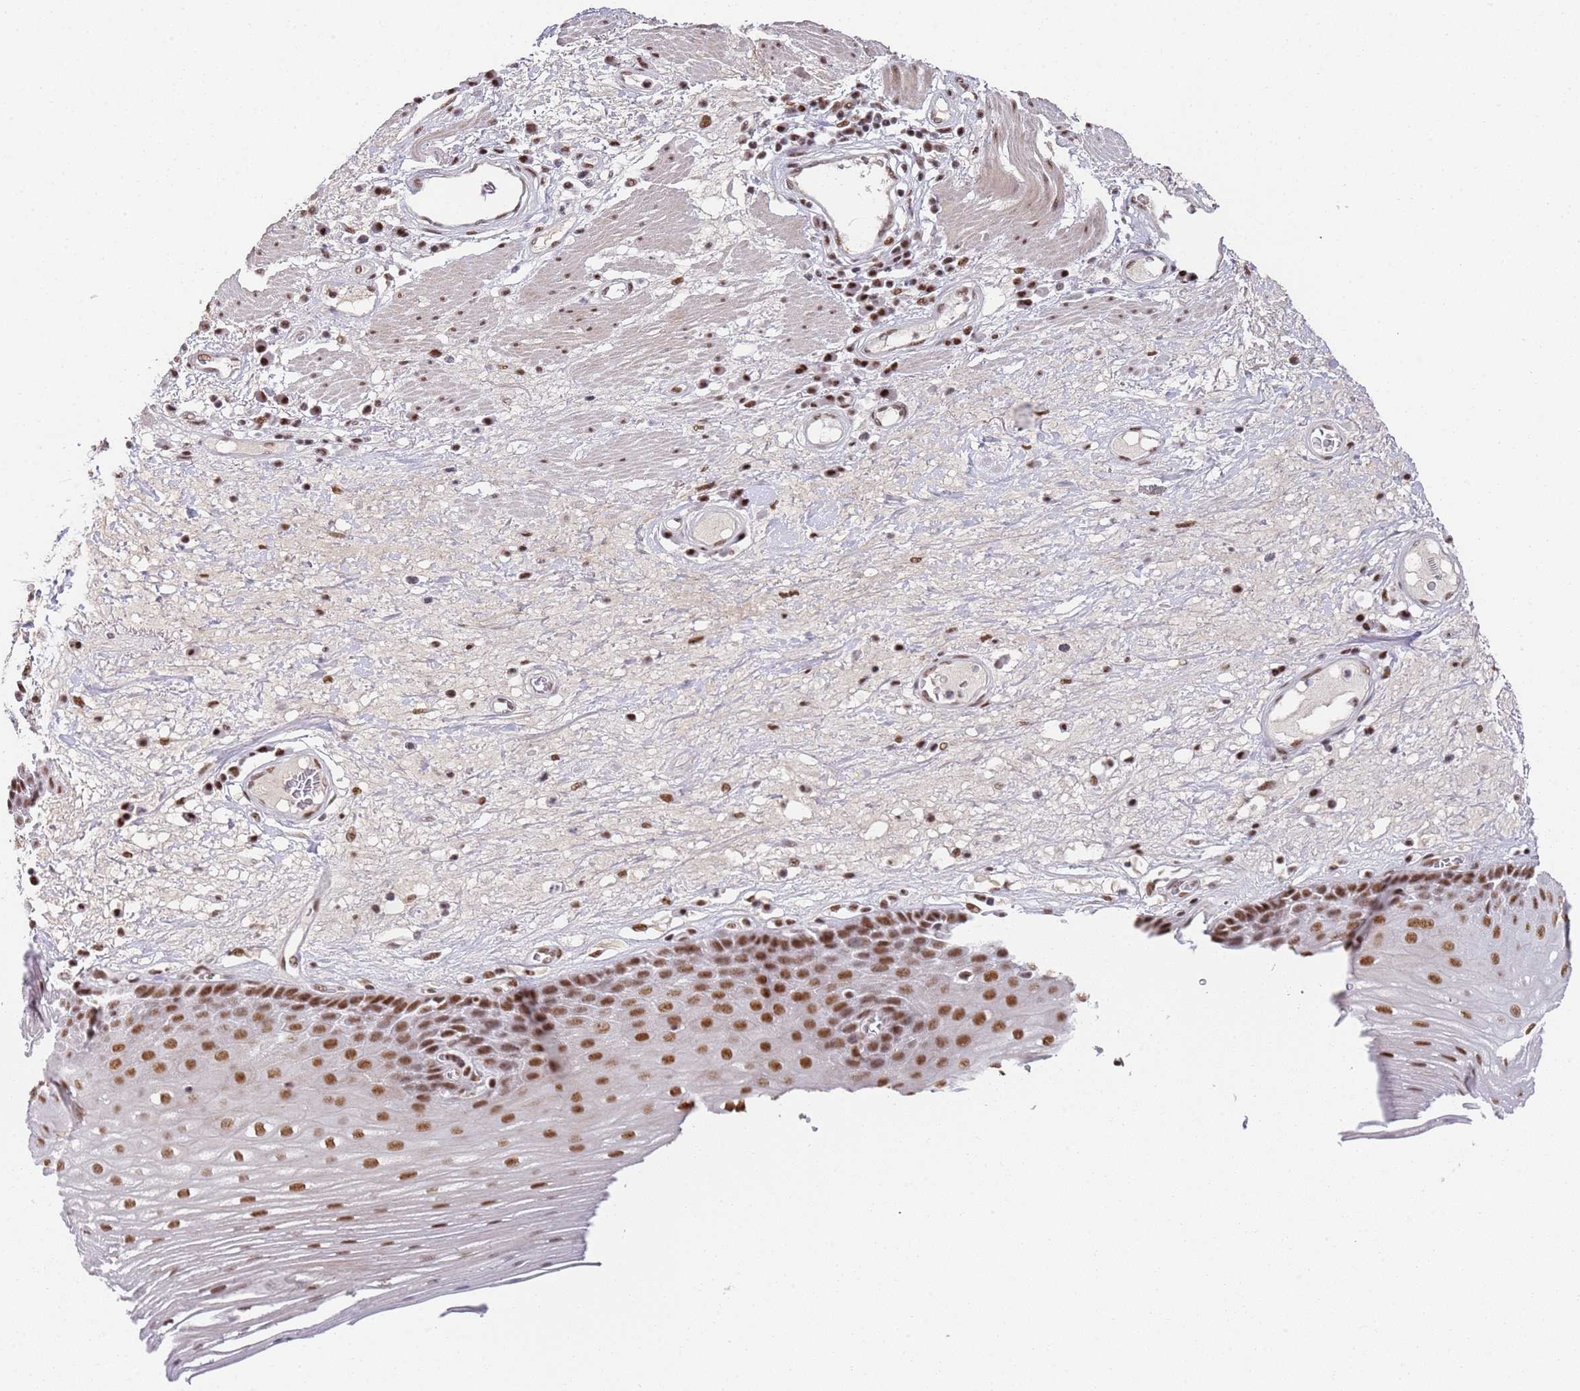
{"staining": {"intensity": "moderate", "quantity": ">75%", "location": "nuclear"}, "tissue": "esophagus", "cell_type": "Squamous epithelial cells", "image_type": "normal", "snomed": [{"axis": "morphology", "description": "Normal tissue, NOS"}, {"axis": "topography", "description": "Esophagus"}], "caption": "Immunohistochemistry (IHC) staining of benign esophagus, which shows medium levels of moderate nuclear staining in about >75% of squamous epithelial cells indicating moderate nuclear protein positivity. The staining was performed using DAB (brown) for protein detection and nuclei were counterstained in hematoxylin (blue).", "gene": "AKAP8L", "patient": {"sex": "male", "age": 62}}